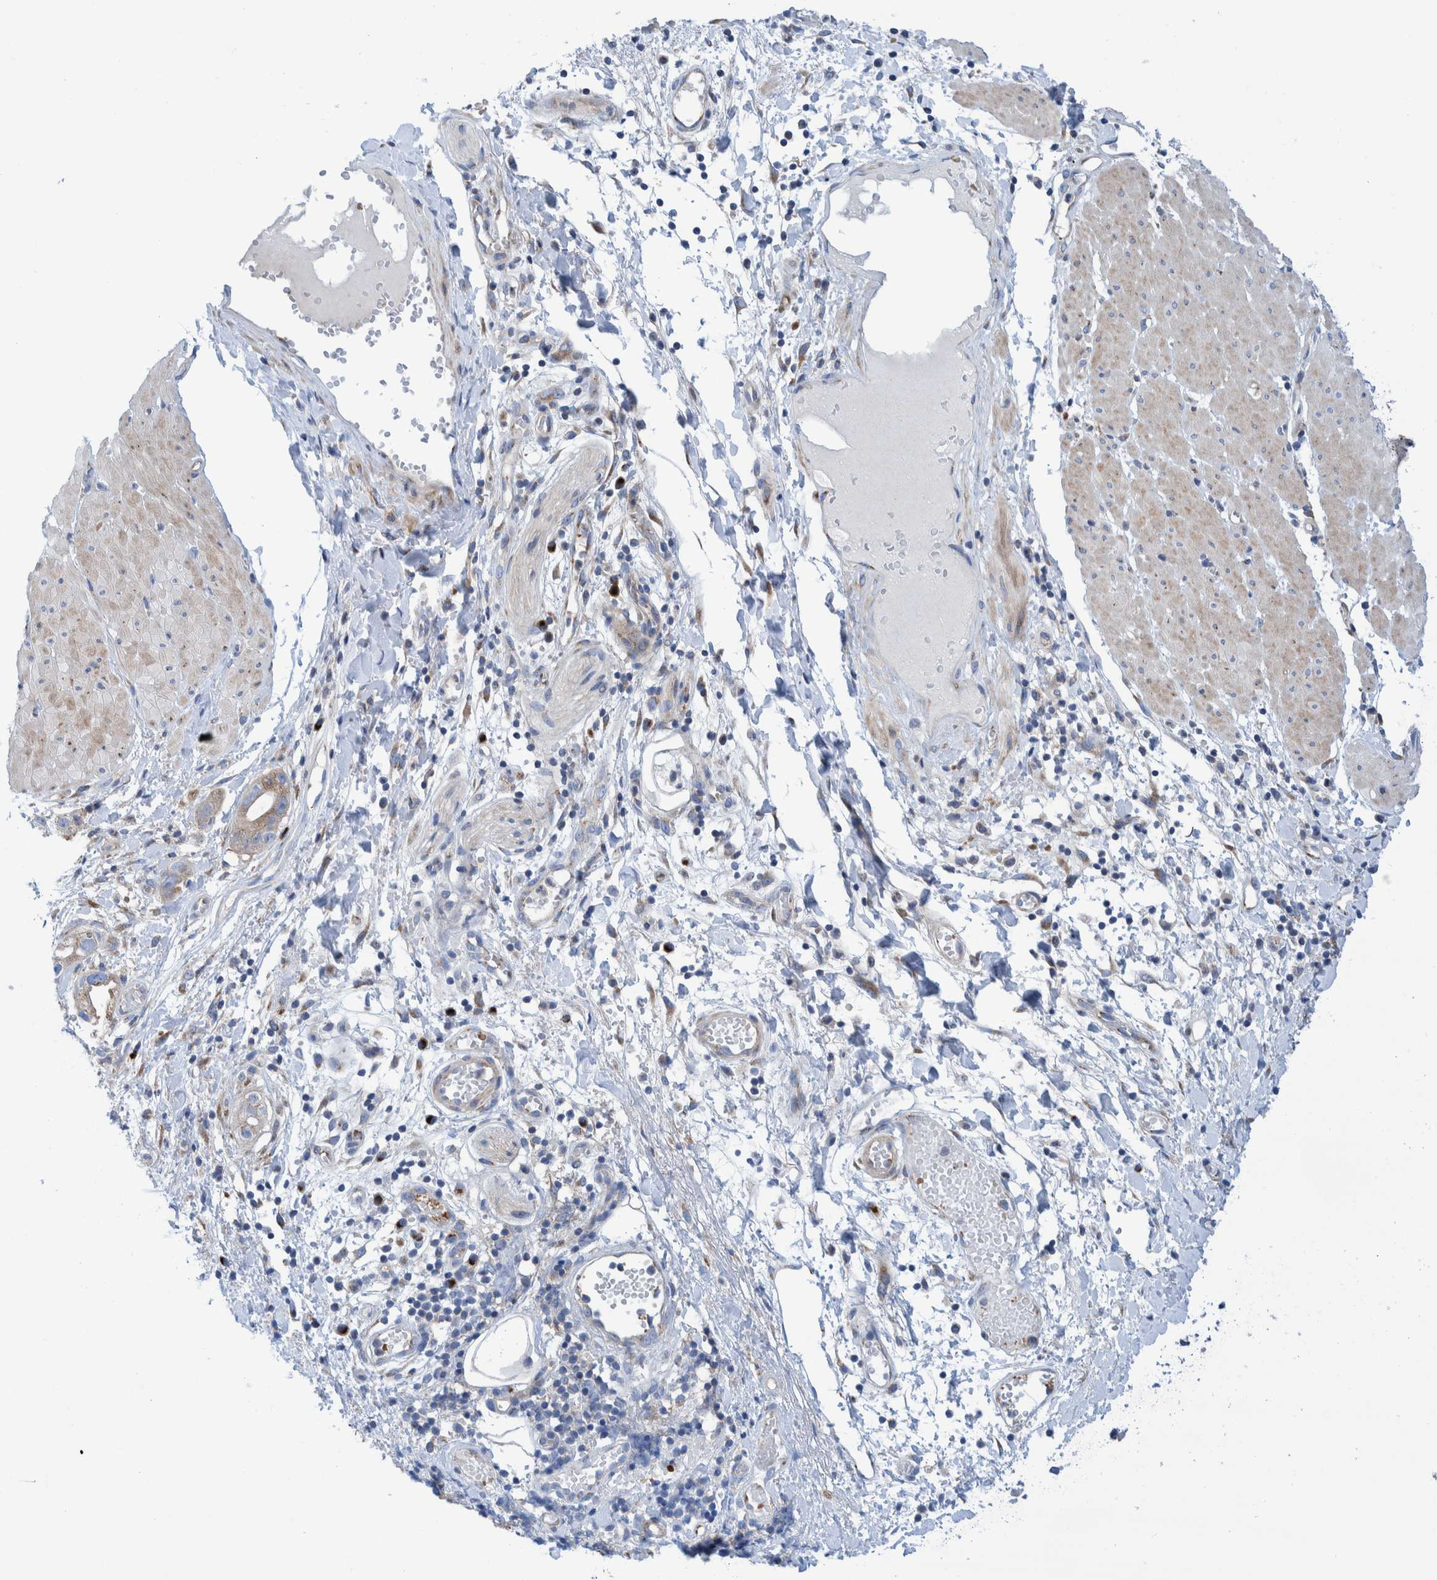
{"staining": {"intensity": "weak", "quantity": "25%-75%", "location": "cytoplasmic/membranous"}, "tissue": "stomach cancer", "cell_type": "Tumor cells", "image_type": "cancer", "snomed": [{"axis": "morphology", "description": "Adenocarcinoma, NOS"}, {"axis": "topography", "description": "Stomach"}, {"axis": "topography", "description": "Stomach, lower"}], "caption": "The image reveals staining of adenocarcinoma (stomach), revealing weak cytoplasmic/membranous protein expression (brown color) within tumor cells.", "gene": "TRIM58", "patient": {"sex": "female", "age": 48}}